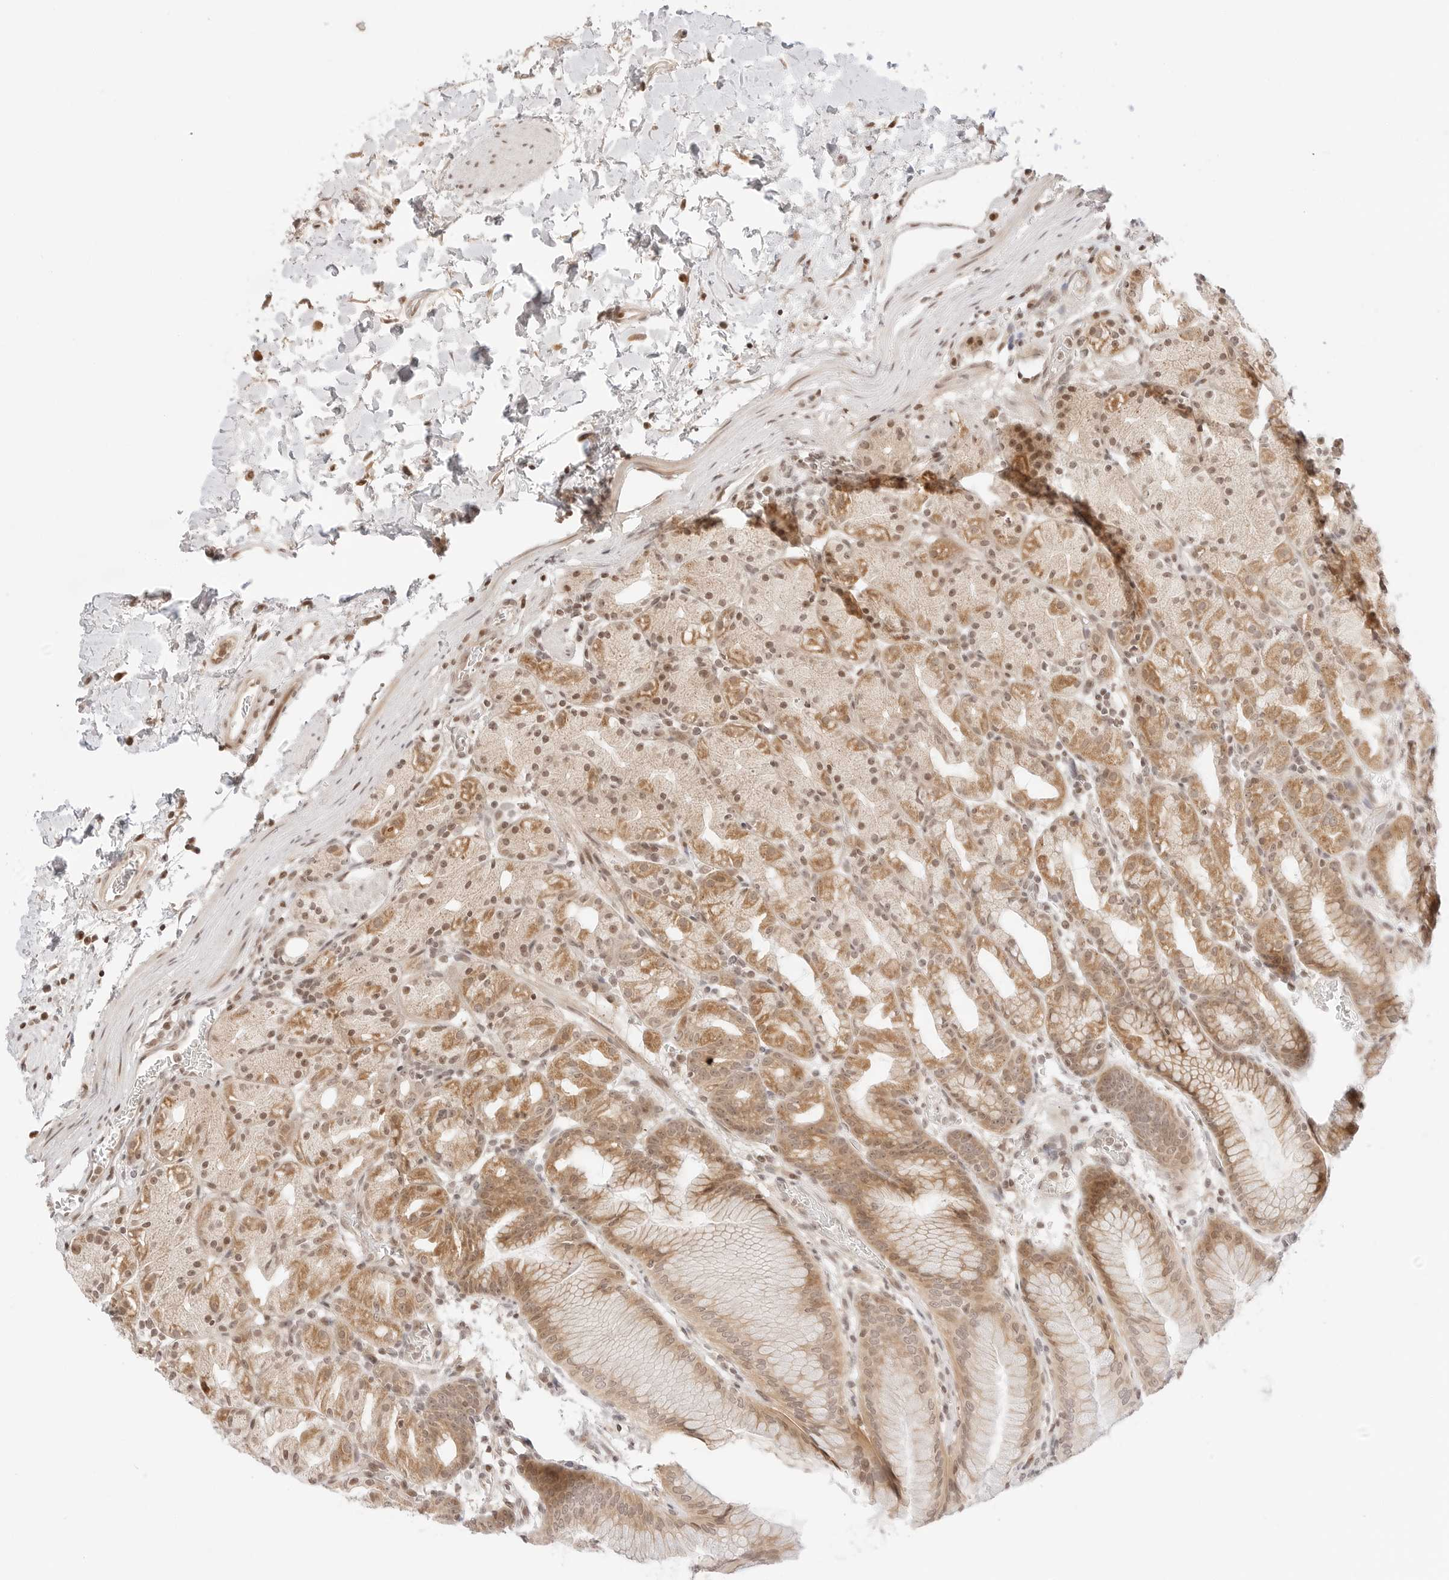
{"staining": {"intensity": "moderate", "quantity": ">75%", "location": "cytoplasmic/membranous,nuclear"}, "tissue": "stomach", "cell_type": "Glandular cells", "image_type": "normal", "snomed": [{"axis": "morphology", "description": "Normal tissue, NOS"}, {"axis": "topography", "description": "Stomach, upper"}], "caption": "Unremarkable stomach was stained to show a protein in brown. There is medium levels of moderate cytoplasmic/membranous,nuclear expression in about >75% of glandular cells.", "gene": "RPS6KL1", "patient": {"sex": "male", "age": 48}}